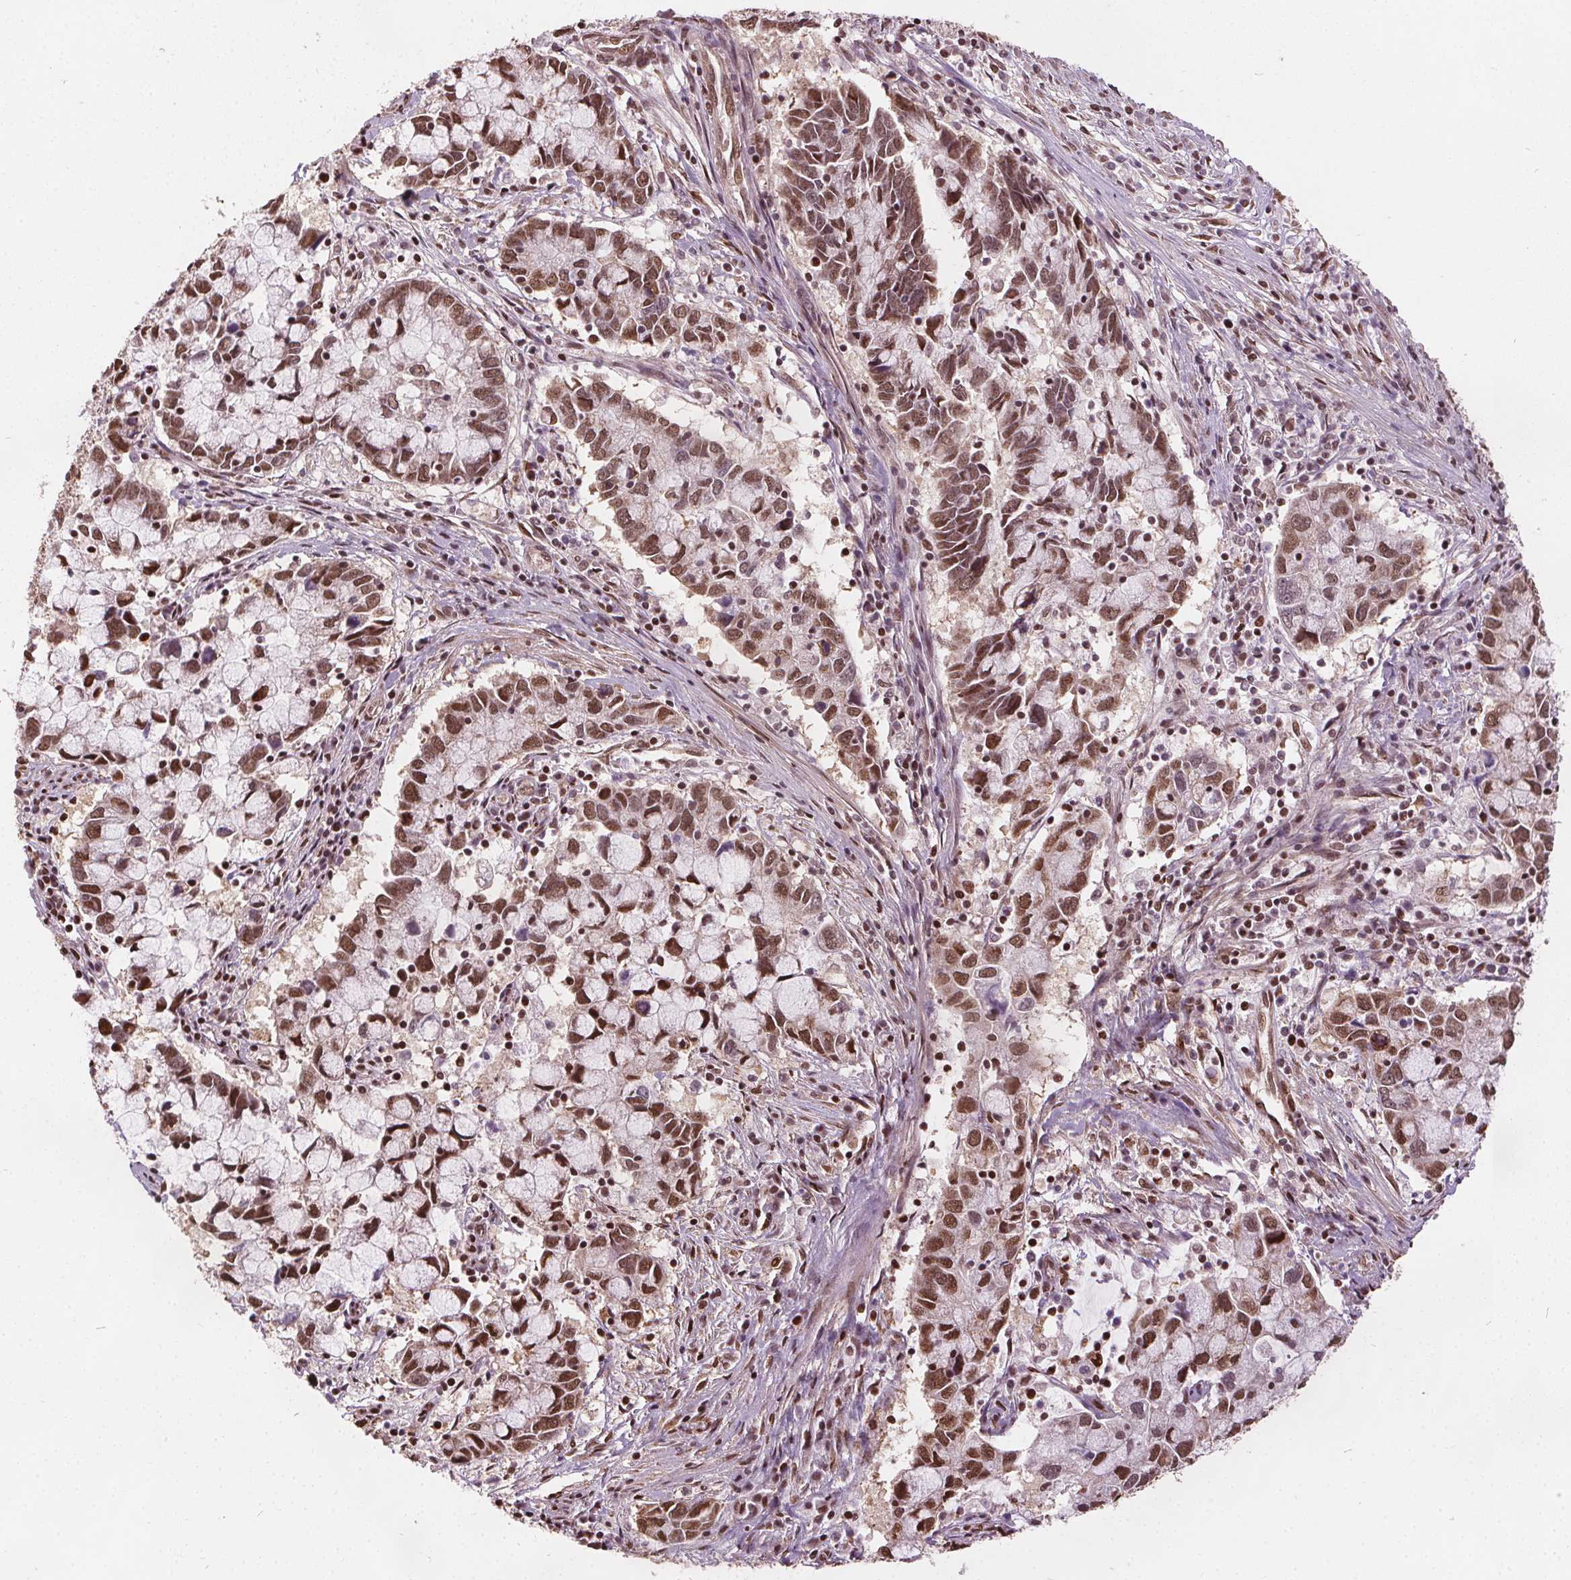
{"staining": {"intensity": "strong", "quantity": ">75%", "location": "nuclear"}, "tissue": "cervical cancer", "cell_type": "Tumor cells", "image_type": "cancer", "snomed": [{"axis": "morphology", "description": "Adenocarcinoma, NOS"}, {"axis": "topography", "description": "Cervix"}], "caption": "IHC (DAB (3,3'-diaminobenzidine)) staining of adenocarcinoma (cervical) displays strong nuclear protein positivity in approximately >75% of tumor cells.", "gene": "ISLR2", "patient": {"sex": "female", "age": 40}}